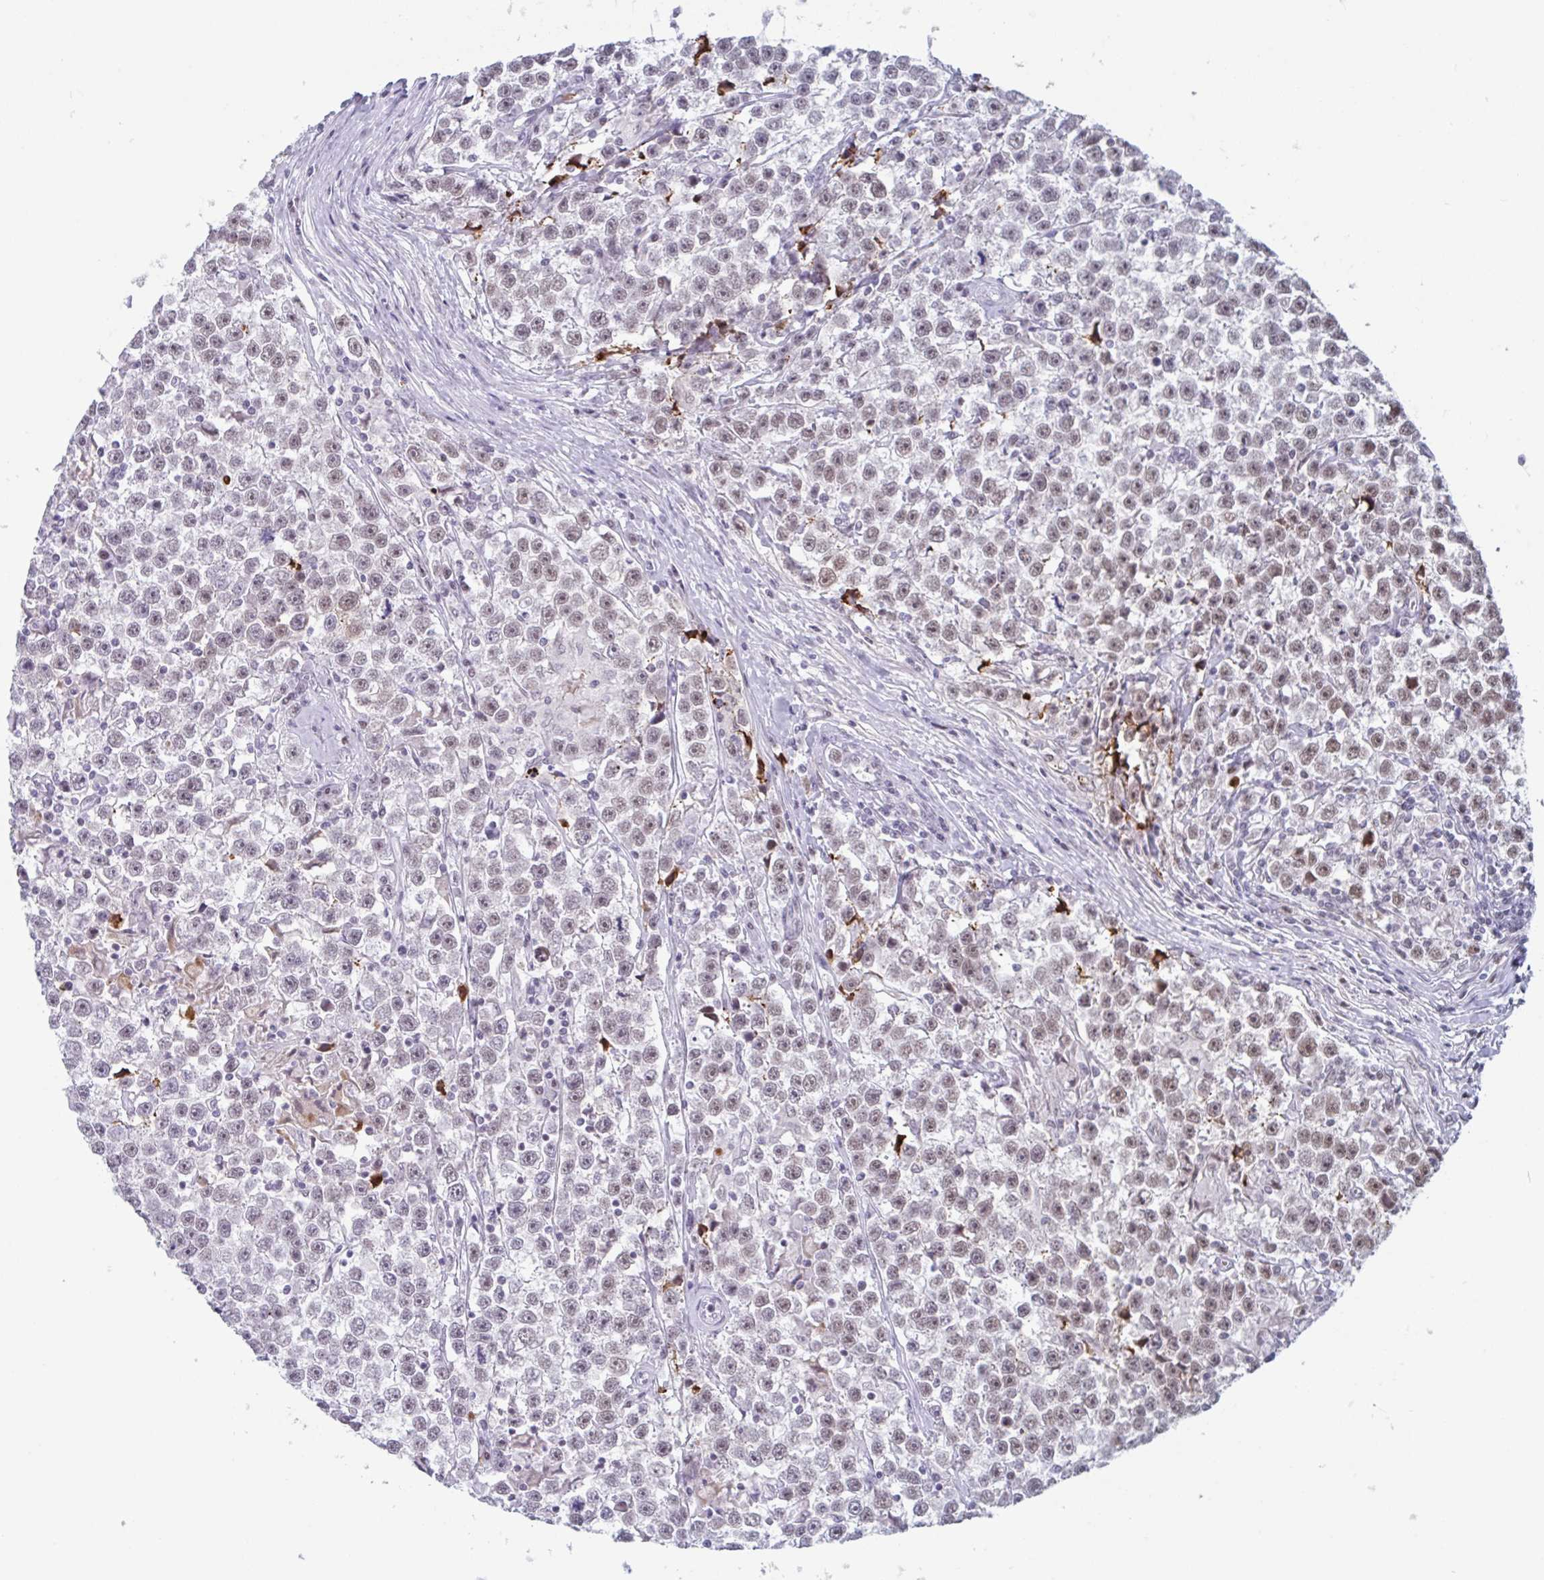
{"staining": {"intensity": "moderate", "quantity": "25%-75%", "location": "nuclear"}, "tissue": "testis cancer", "cell_type": "Tumor cells", "image_type": "cancer", "snomed": [{"axis": "morphology", "description": "Seminoma, NOS"}, {"axis": "topography", "description": "Testis"}], "caption": "This histopathology image displays IHC staining of human testis cancer (seminoma), with medium moderate nuclear staining in approximately 25%-75% of tumor cells.", "gene": "PLG", "patient": {"sex": "male", "age": 31}}